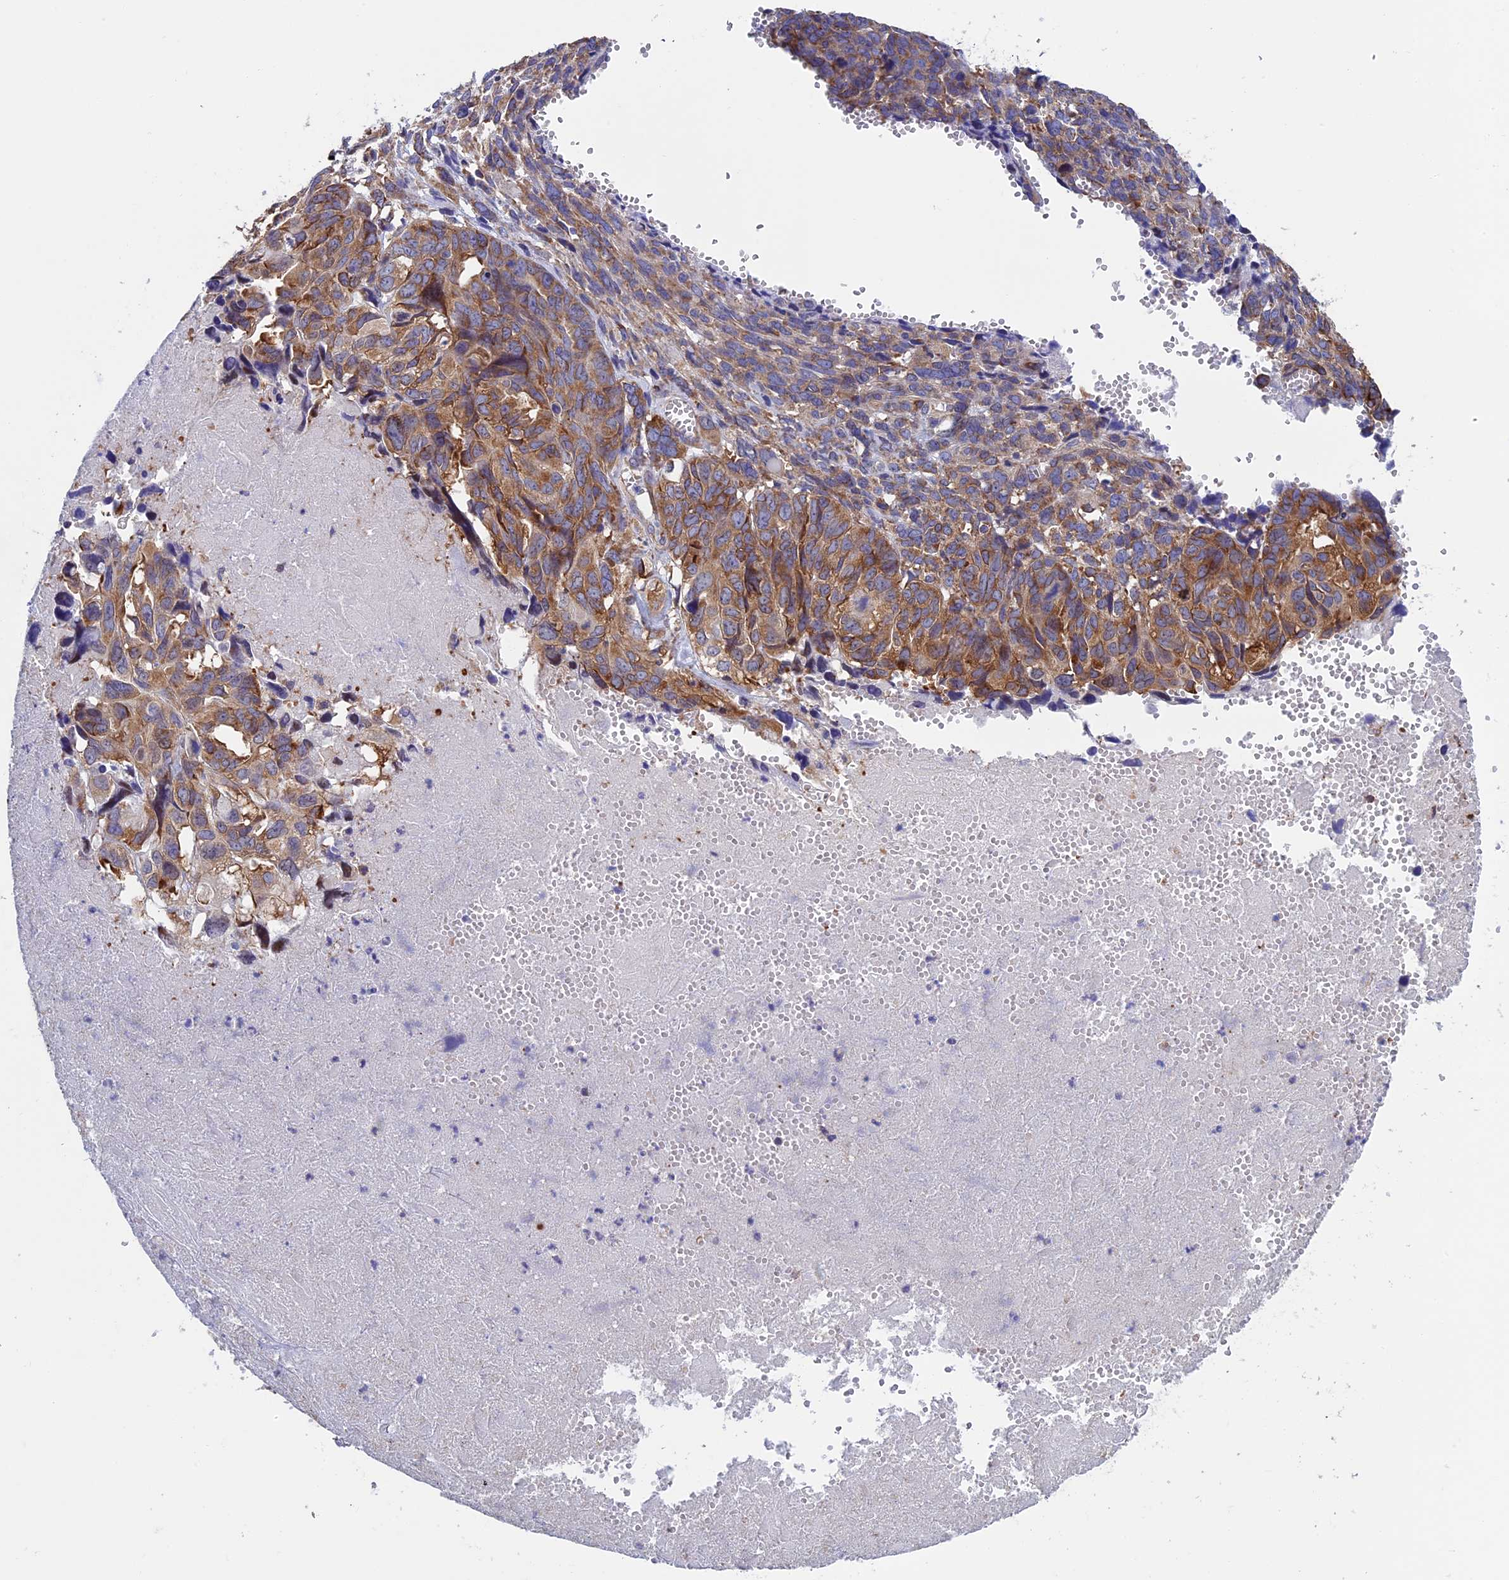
{"staining": {"intensity": "moderate", "quantity": ">75%", "location": "cytoplasmic/membranous"}, "tissue": "ovarian cancer", "cell_type": "Tumor cells", "image_type": "cancer", "snomed": [{"axis": "morphology", "description": "Cystadenocarcinoma, serous, NOS"}, {"axis": "topography", "description": "Ovary"}], "caption": "Immunohistochemical staining of human ovarian cancer reveals moderate cytoplasmic/membranous protein expression in approximately >75% of tumor cells.", "gene": "SLC9A5", "patient": {"sex": "female", "age": 79}}